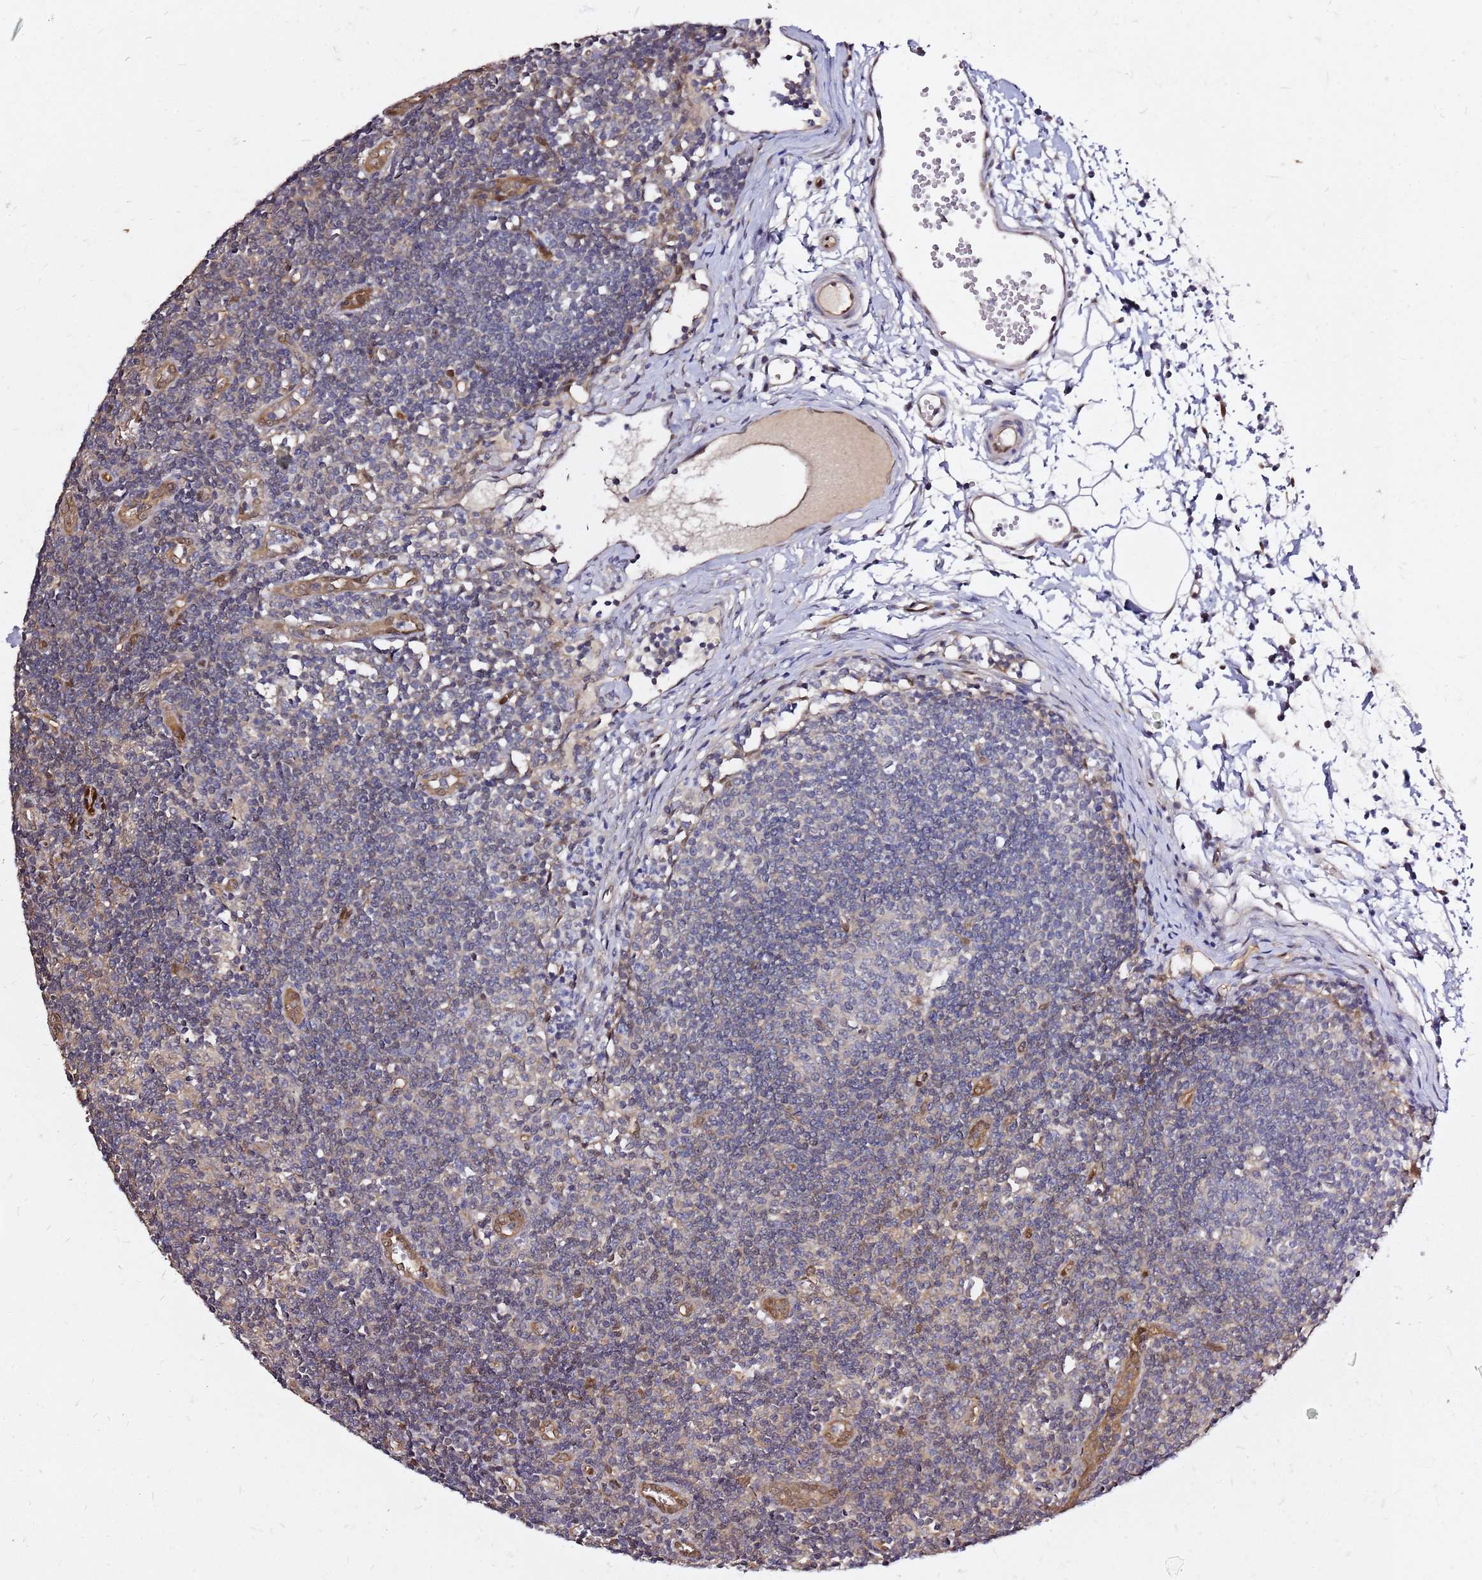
{"staining": {"intensity": "negative", "quantity": "none", "location": "none"}, "tissue": "lymph node", "cell_type": "Germinal center cells", "image_type": "normal", "snomed": [{"axis": "morphology", "description": "Normal tissue, NOS"}, {"axis": "topography", "description": "Lymph node"}], "caption": "Immunohistochemistry (IHC) image of normal lymph node: lymph node stained with DAB demonstrates no significant protein expression in germinal center cells.", "gene": "NUDT14", "patient": {"sex": "female", "age": 37}}